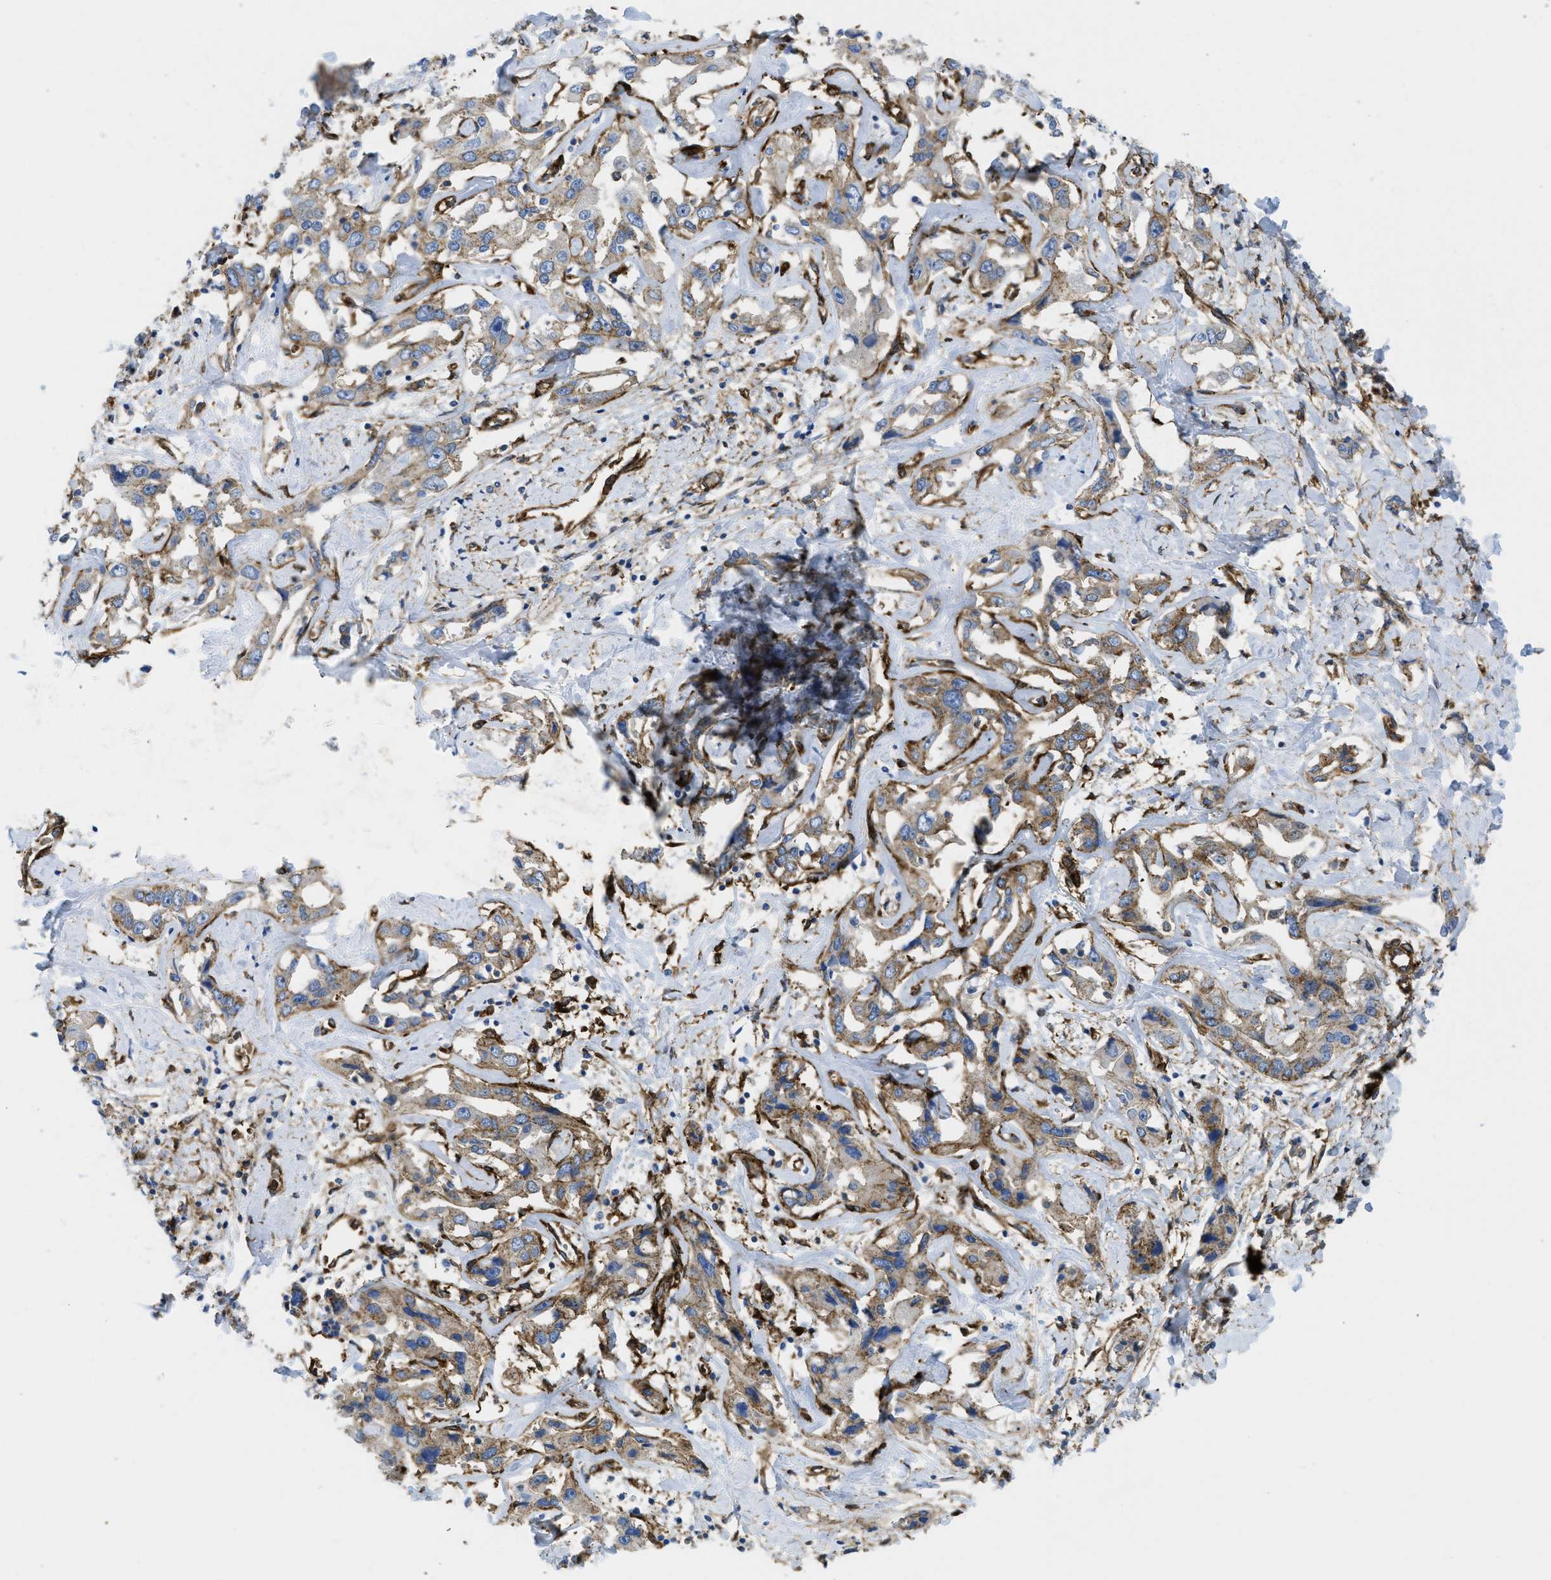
{"staining": {"intensity": "weak", "quantity": ">75%", "location": "cytoplasmic/membranous"}, "tissue": "liver cancer", "cell_type": "Tumor cells", "image_type": "cancer", "snomed": [{"axis": "morphology", "description": "Cholangiocarcinoma"}, {"axis": "topography", "description": "Liver"}], "caption": "Protein expression analysis of human liver cancer reveals weak cytoplasmic/membranous positivity in about >75% of tumor cells.", "gene": "HIP1", "patient": {"sex": "male", "age": 59}}